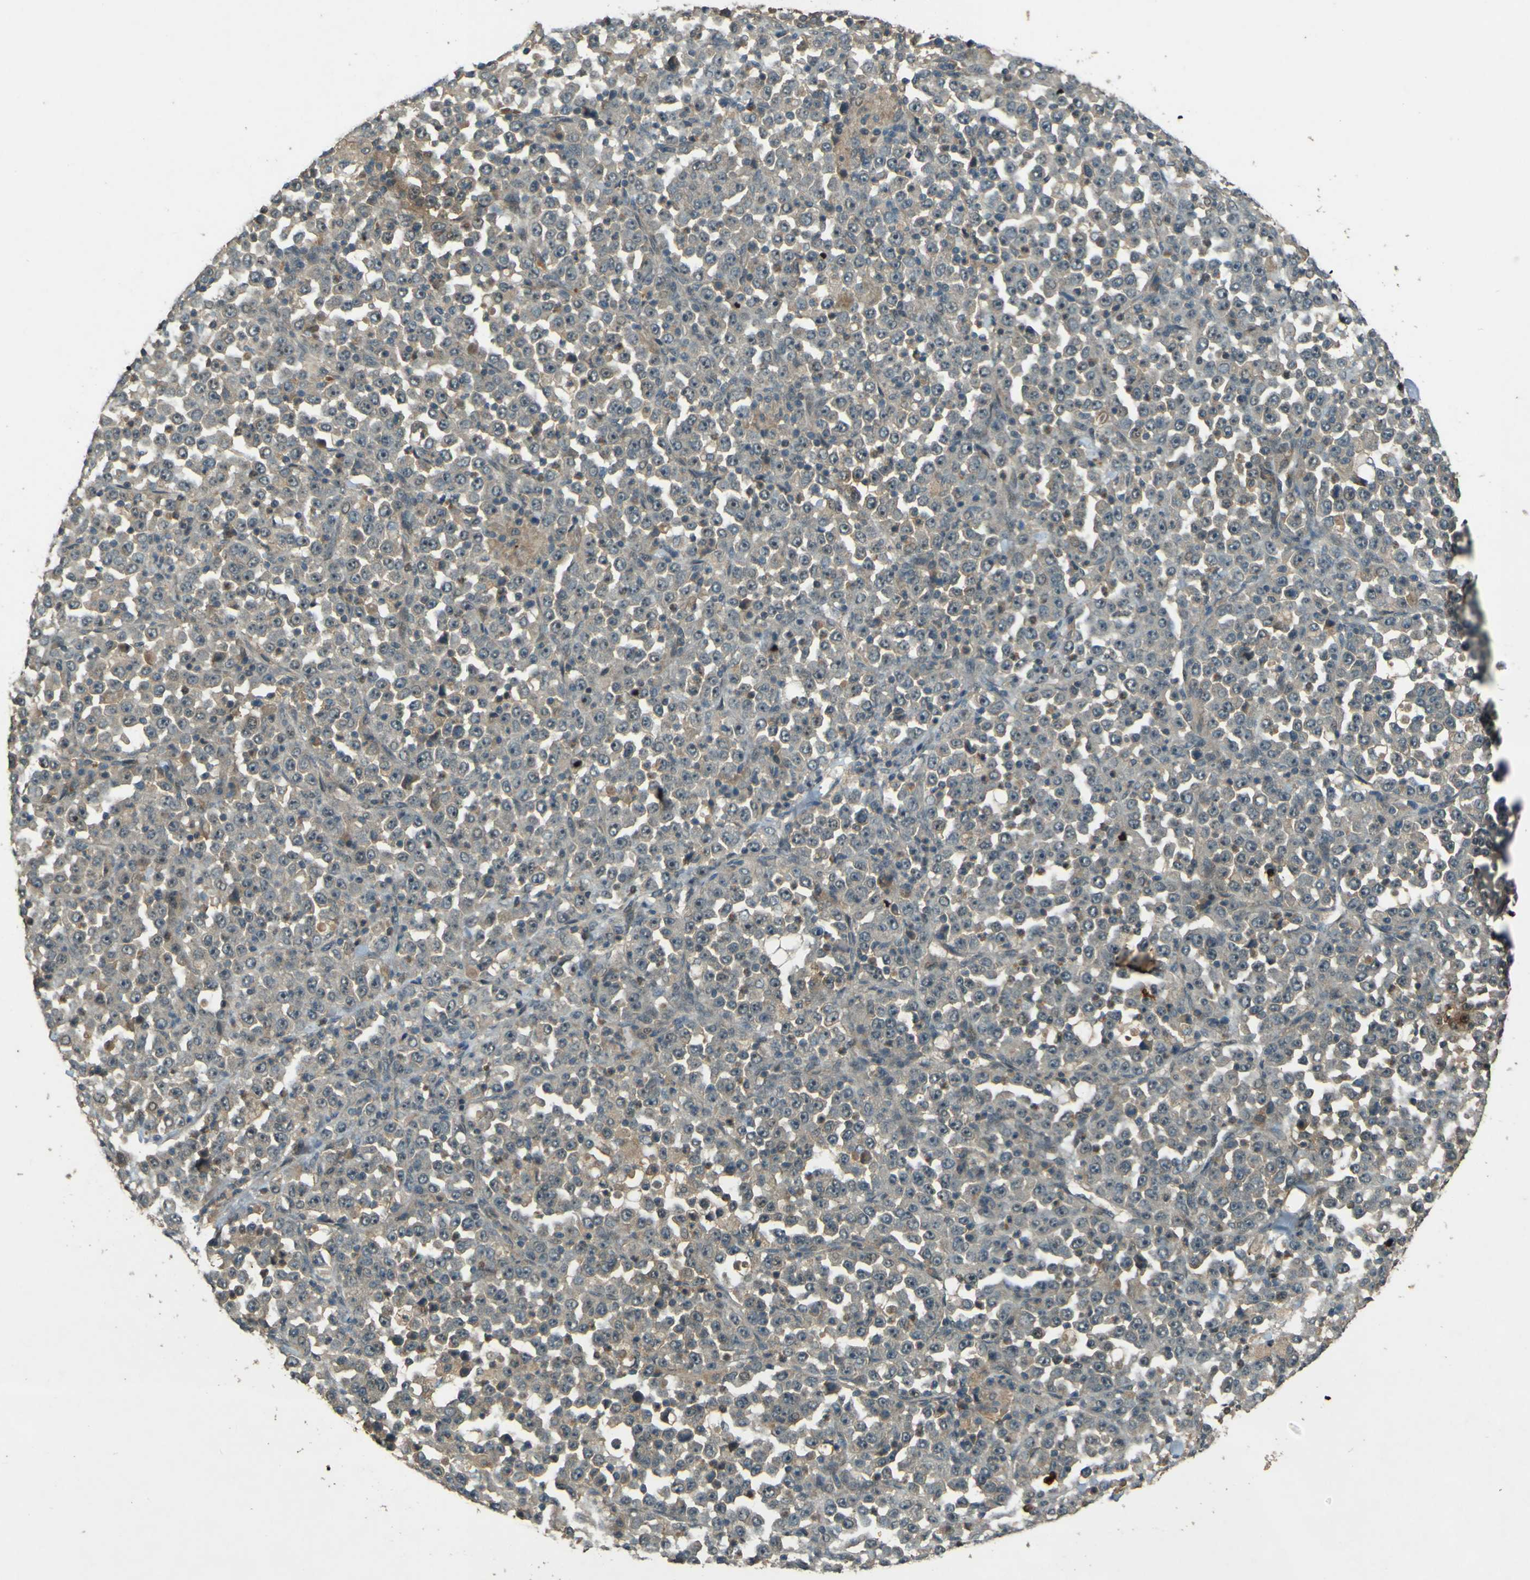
{"staining": {"intensity": "weak", "quantity": "<25%", "location": "cytoplasmic/membranous"}, "tissue": "stomach cancer", "cell_type": "Tumor cells", "image_type": "cancer", "snomed": [{"axis": "morphology", "description": "Normal tissue, NOS"}, {"axis": "morphology", "description": "Adenocarcinoma, NOS"}, {"axis": "topography", "description": "Stomach, upper"}, {"axis": "topography", "description": "Stomach"}], "caption": "High magnification brightfield microscopy of stomach cancer (adenocarcinoma) stained with DAB (3,3'-diaminobenzidine) (brown) and counterstained with hematoxylin (blue): tumor cells show no significant positivity.", "gene": "MPDZ", "patient": {"sex": "male", "age": 59}}